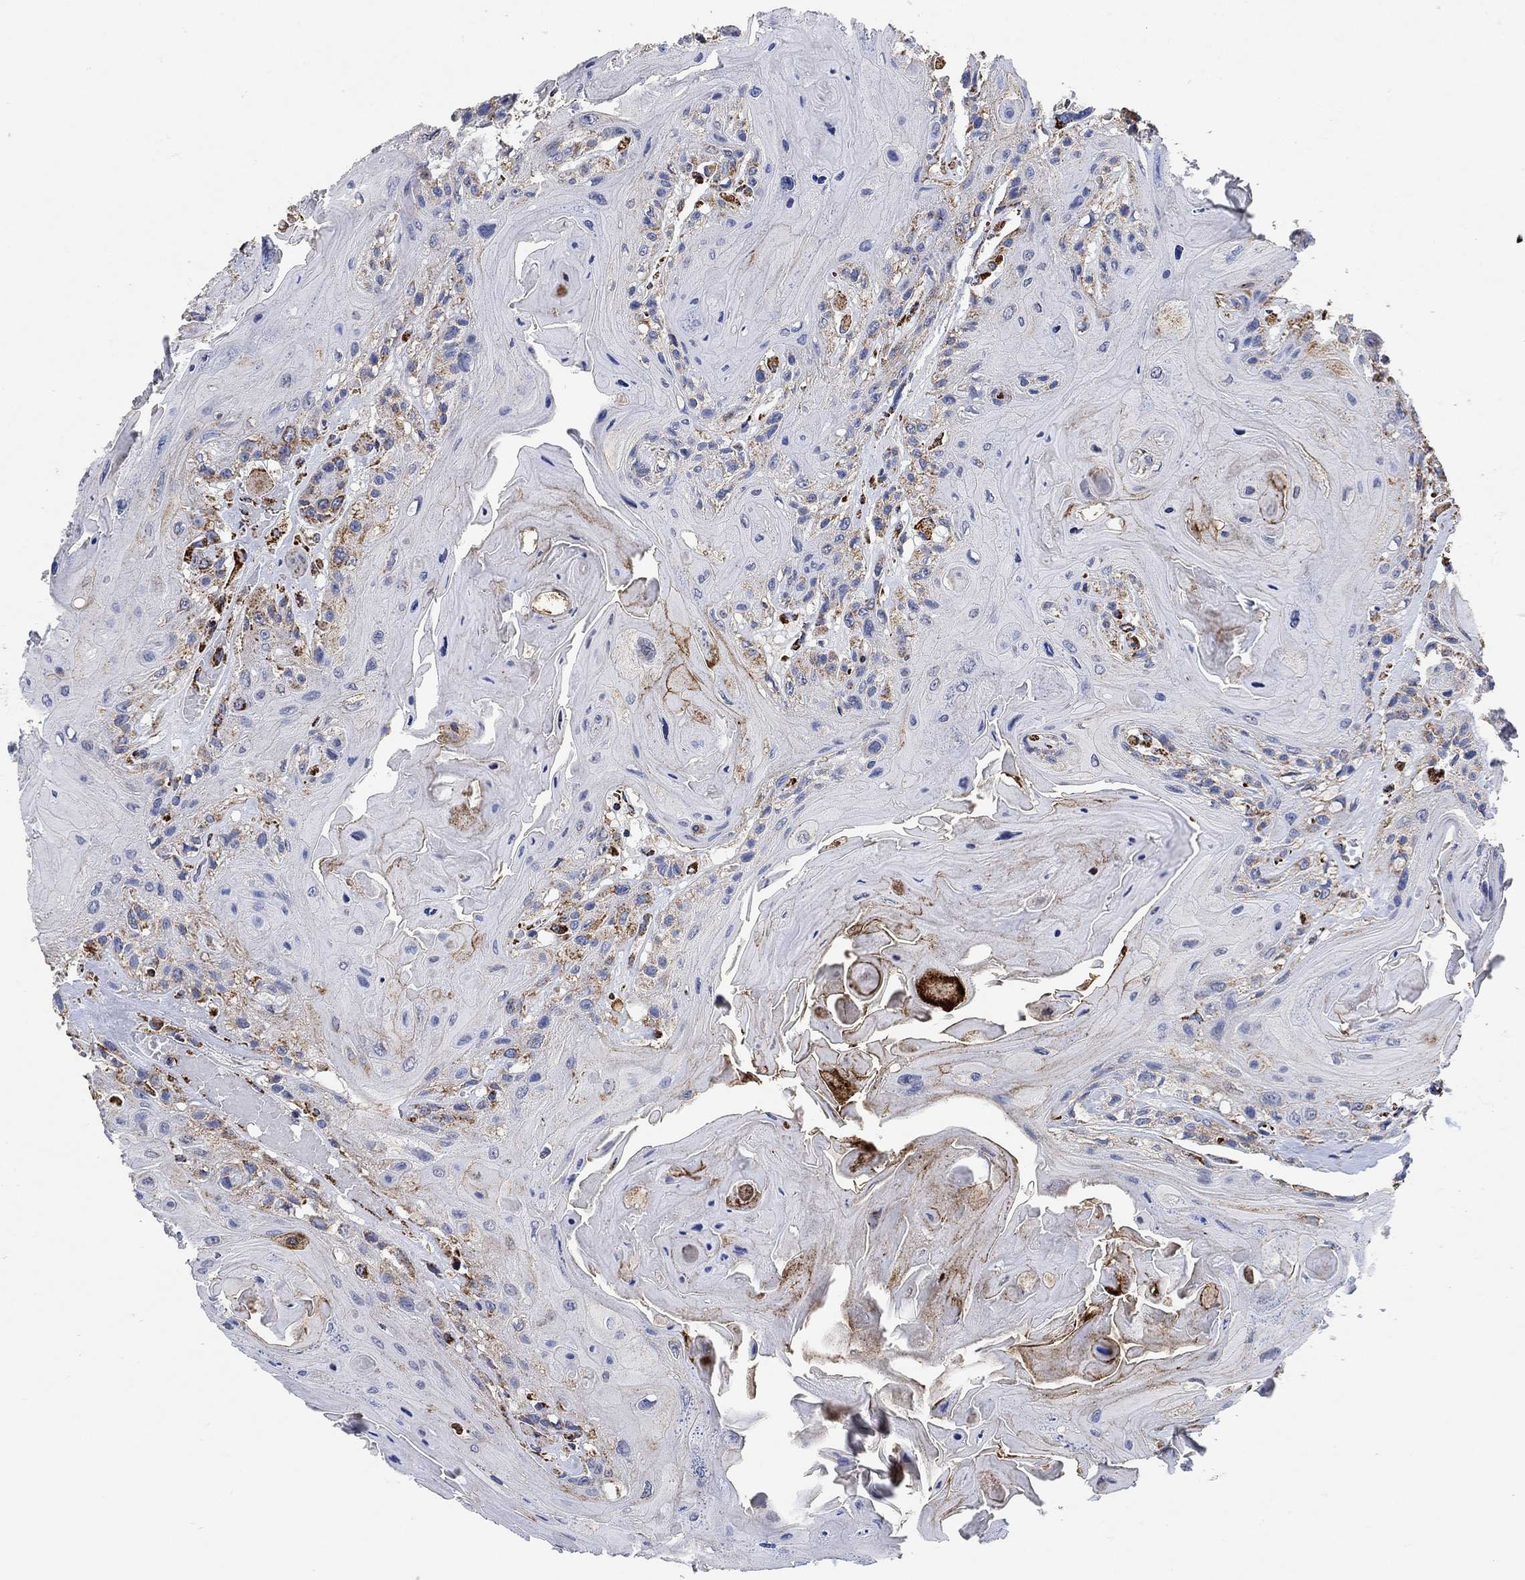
{"staining": {"intensity": "strong", "quantity": "<25%", "location": "cytoplasmic/membranous"}, "tissue": "head and neck cancer", "cell_type": "Tumor cells", "image_type": "cancer", "snomed": [{"axis": "morphology", "description": "Squamous cell carcinoma, NOS"}, {"axis": "topography", "description": "Head-Neck"}], "caption": "A photomicrograph showing strong cytoplasmic/membranous positivity in about <25% of tumor cells in squamous cell carcinoma (head and neck), as visualized by brown immunohistochemical staining.", "gene": "NDUFS3", "patient": {"sex": "female", "age": 59}}